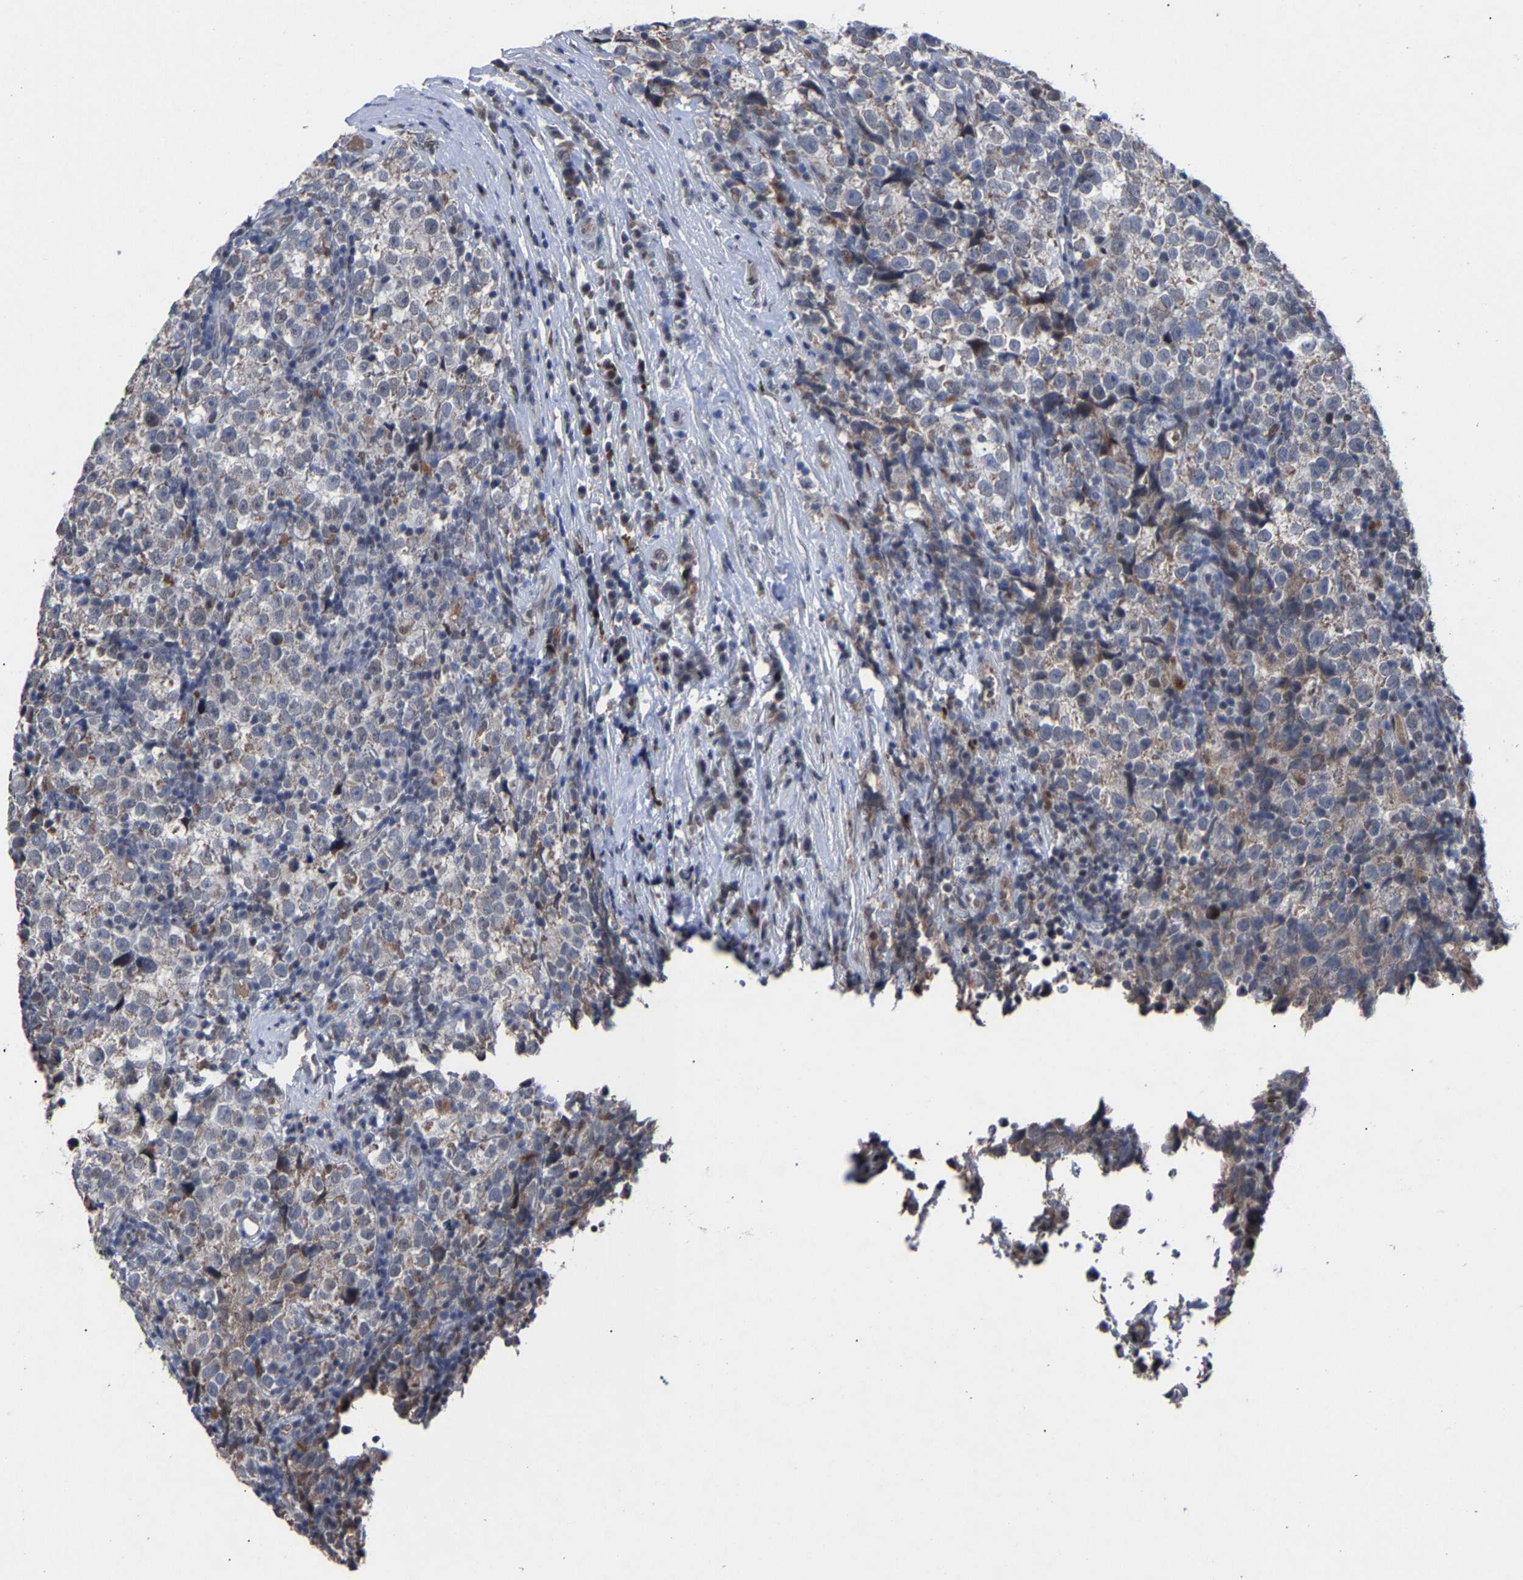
{"staining": {"intensity": "negative", "quantity": "none", "location": "none"}, "tissue": "testis cancer", "cell_type": "Tumor cells", "image_type": "cancer", "snomed": [{"axis": "morphology", "description": "Normal tissue, NOS"}, {"axis": "morphology", "description": "Seminoma, NOS"}, {"axis": "topography", "description": "Testis"}], "caption": "Immunohistochemistry (IHC) micrograph of neoplastic tissue: human seminoma (testis) stained with DAB (3,3'-diaminobenzidine) demonstrates no significant protein staining in tumor cells. (DAB IHC with hematoxylin counter stain).", "gene": "LSM8", "patient": {"sex": "male", "age": 43}}